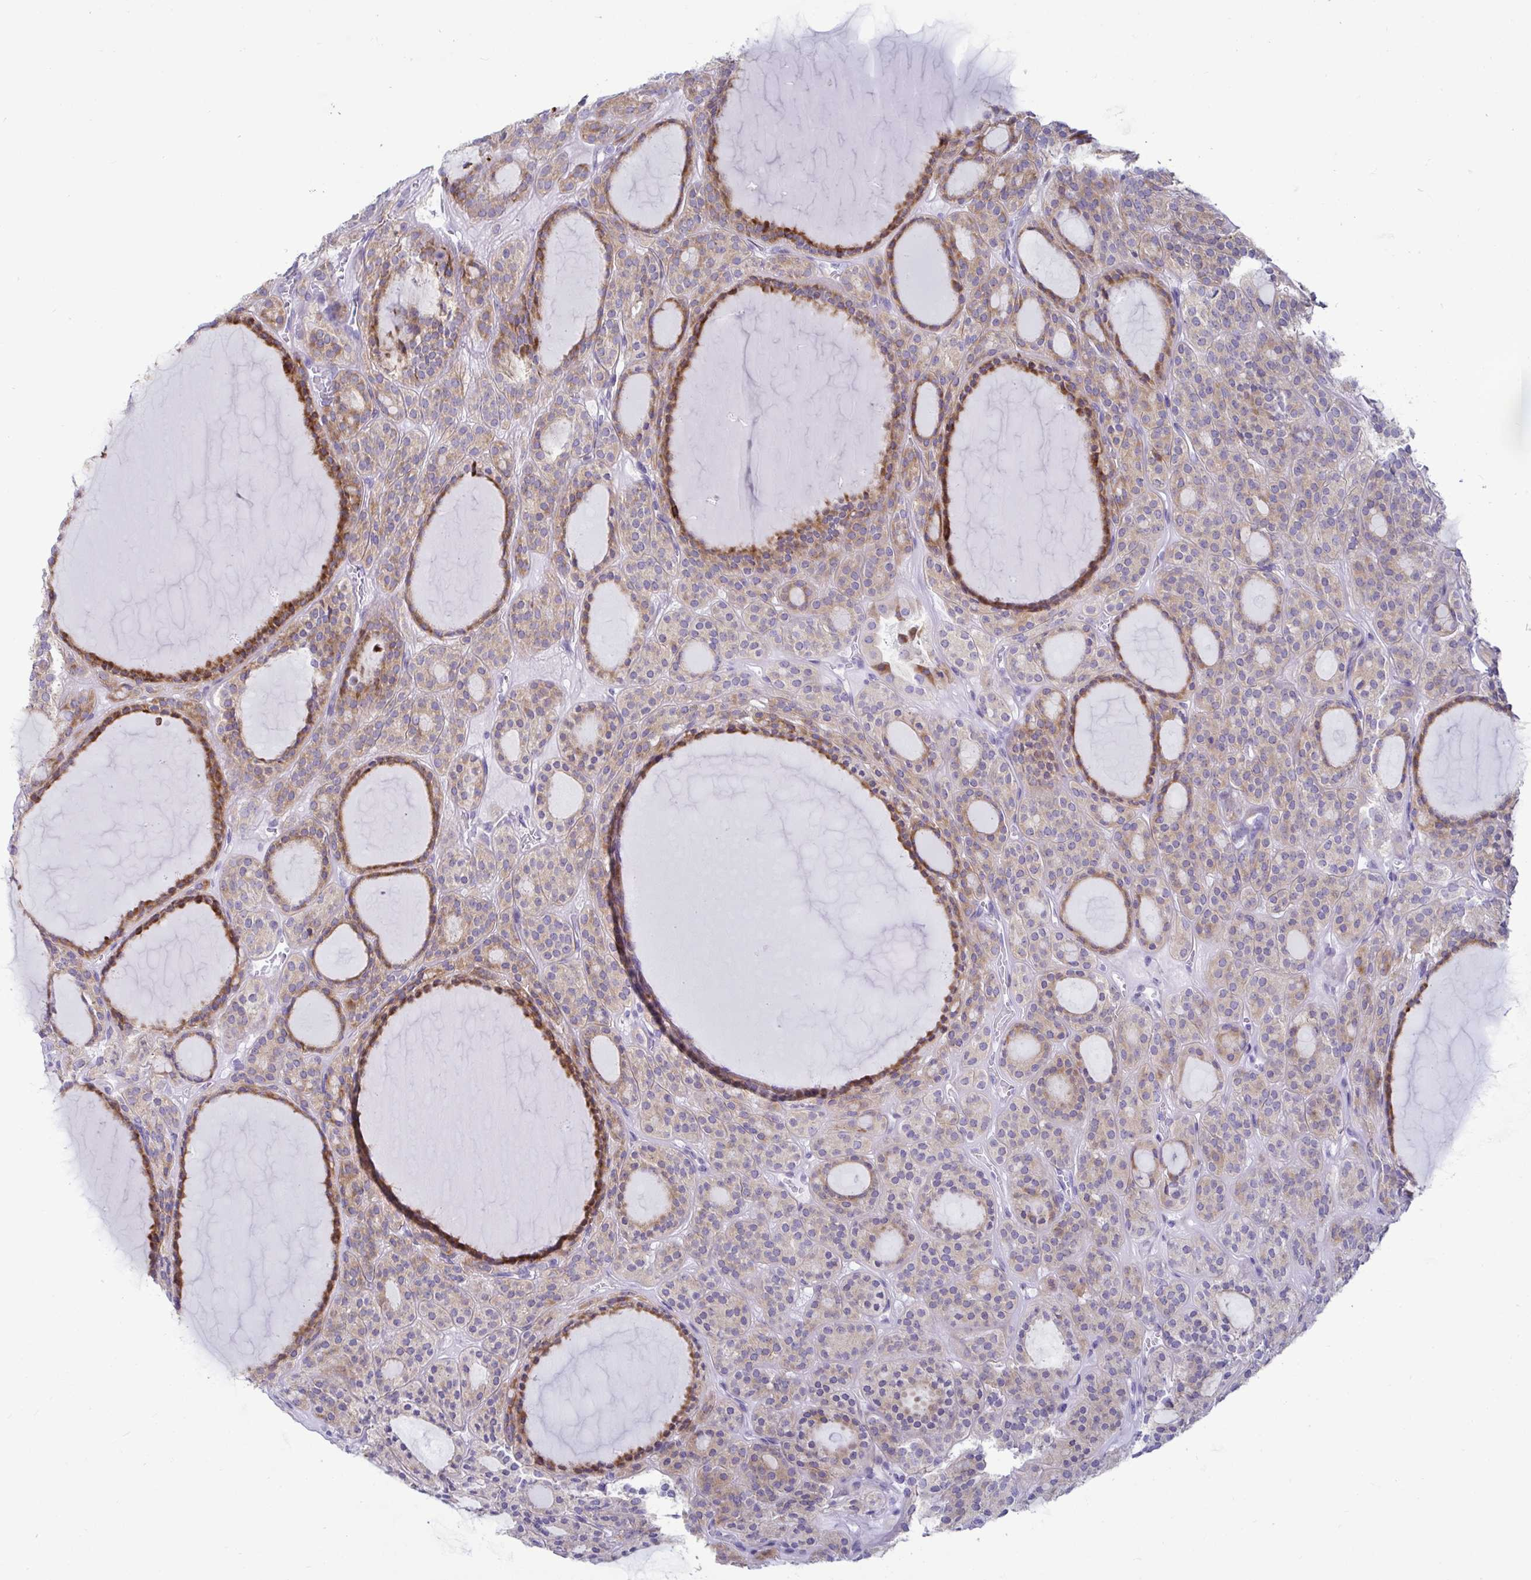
{"staining": {"intensity": "weak", "quantity": "25%-75%", "location": "cytoplasmic/membranous"}, "tissue": "thyroid cancer", "cell_type": "Tumor cells", "image_type": "cancer", "snomed": [{"axis": "morphology", "description": "Follicular adenoma carcinoma, NOS"}, {"axis": "topography", "description": "Thyroid gland"}], "caption": "Approximately 25%-75% of tumor cells in human follicular adenoma carcinoma (thyroid) demonstrate weak cytoplasmic/membranous protein positivity as visualized by brown immunohistochemical staining.", "gene": "TFPI2", "patient": {"sex": "female", "age": 63}}